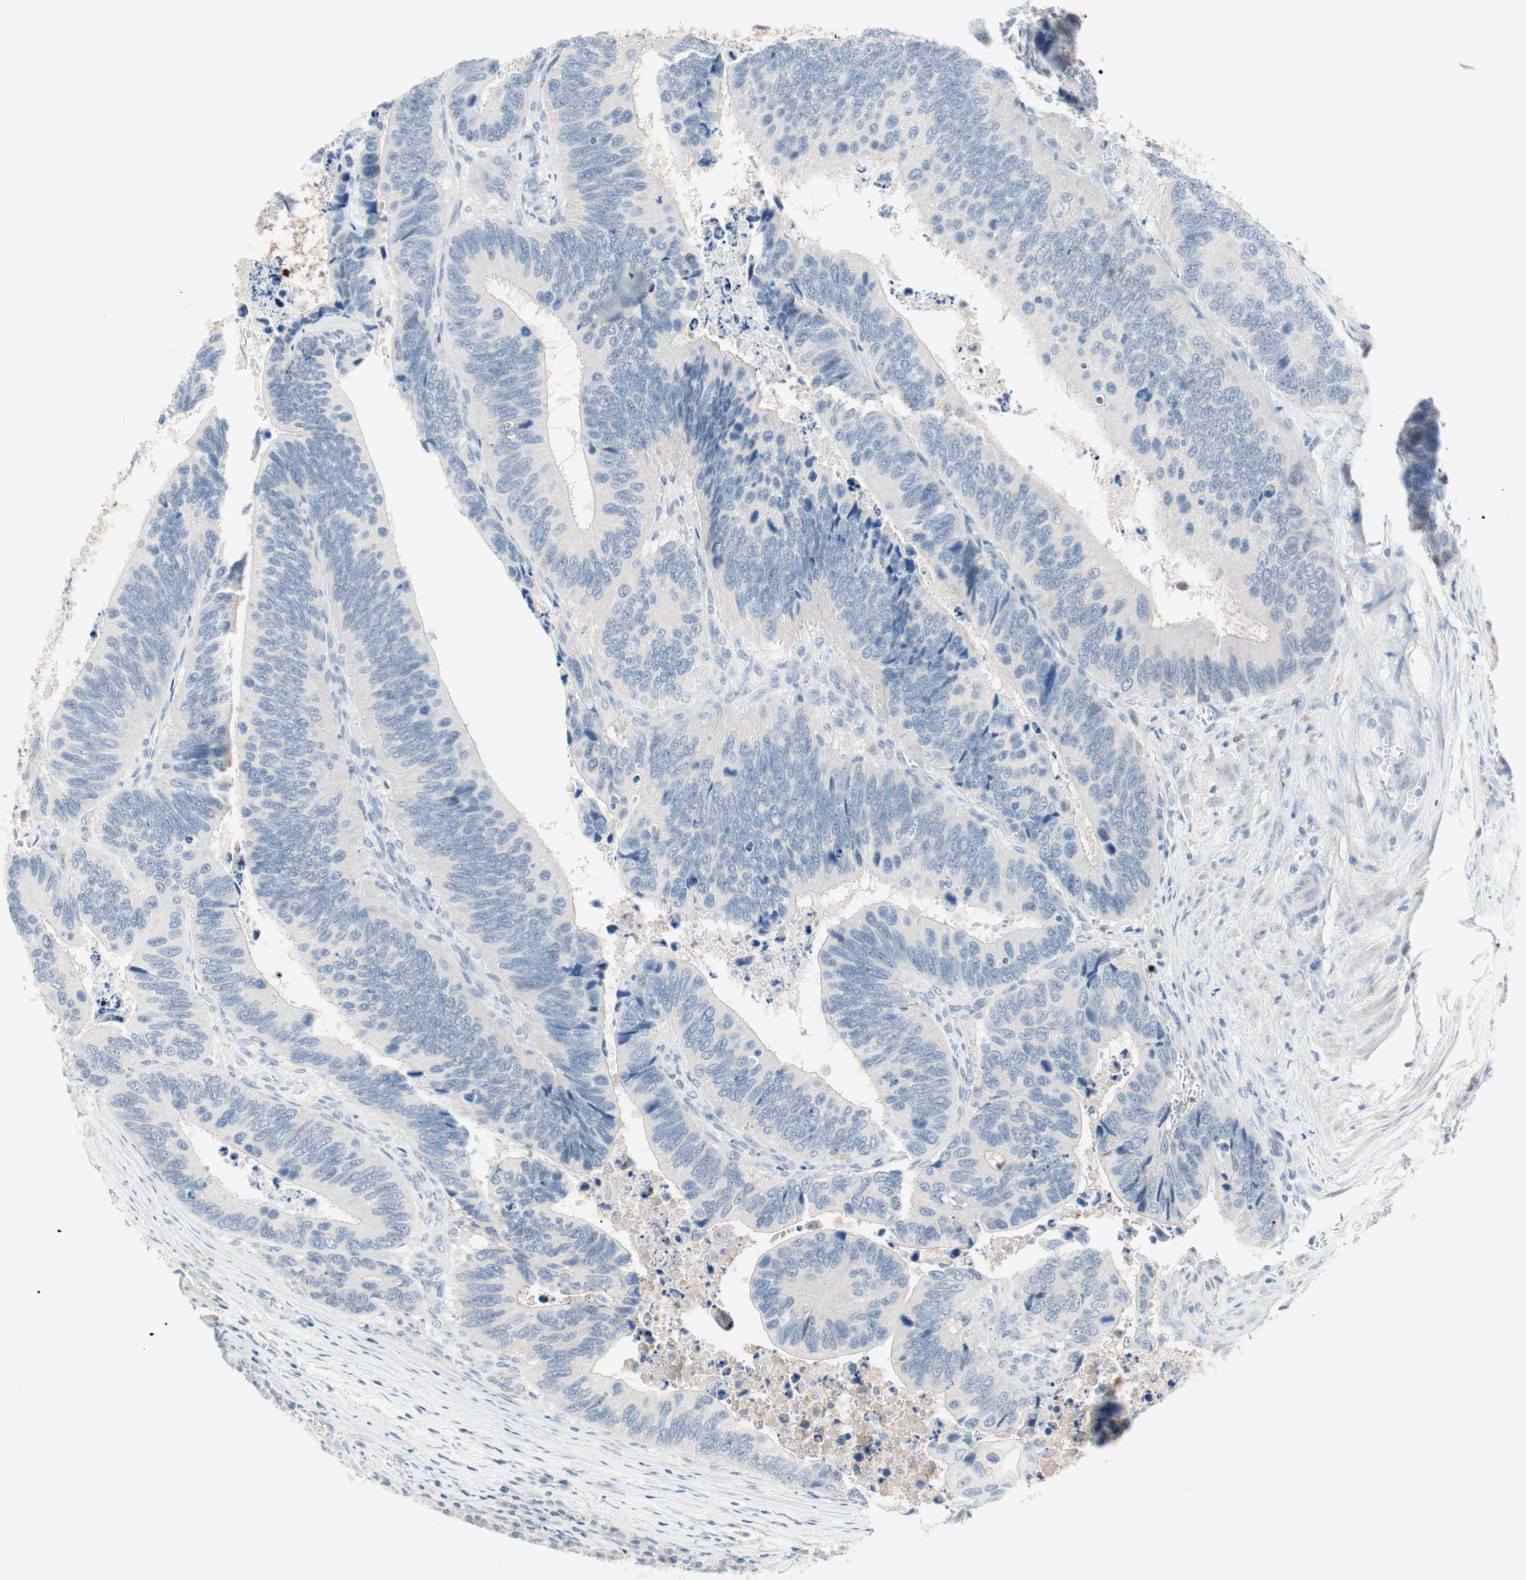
{"staining": {"intensity": "negative", "quantity": "none", "location": "none"}, "tissue": "colorectal cancer", "cell_type": "Tumor cells", "image_type": "cancer", "snomed": [{"axis": "morphology", "description": "Adenocarcinoma, NOS"}, {"axis": "topography", "description": "Colon"}], "caption": "Immunohistochemical staining of human colorectal cancer (adenocarcinoma) reveals no significant expression in tumor cells.", "gene": "PDZK1", "patient": {"sex": "male", "age": 72}}